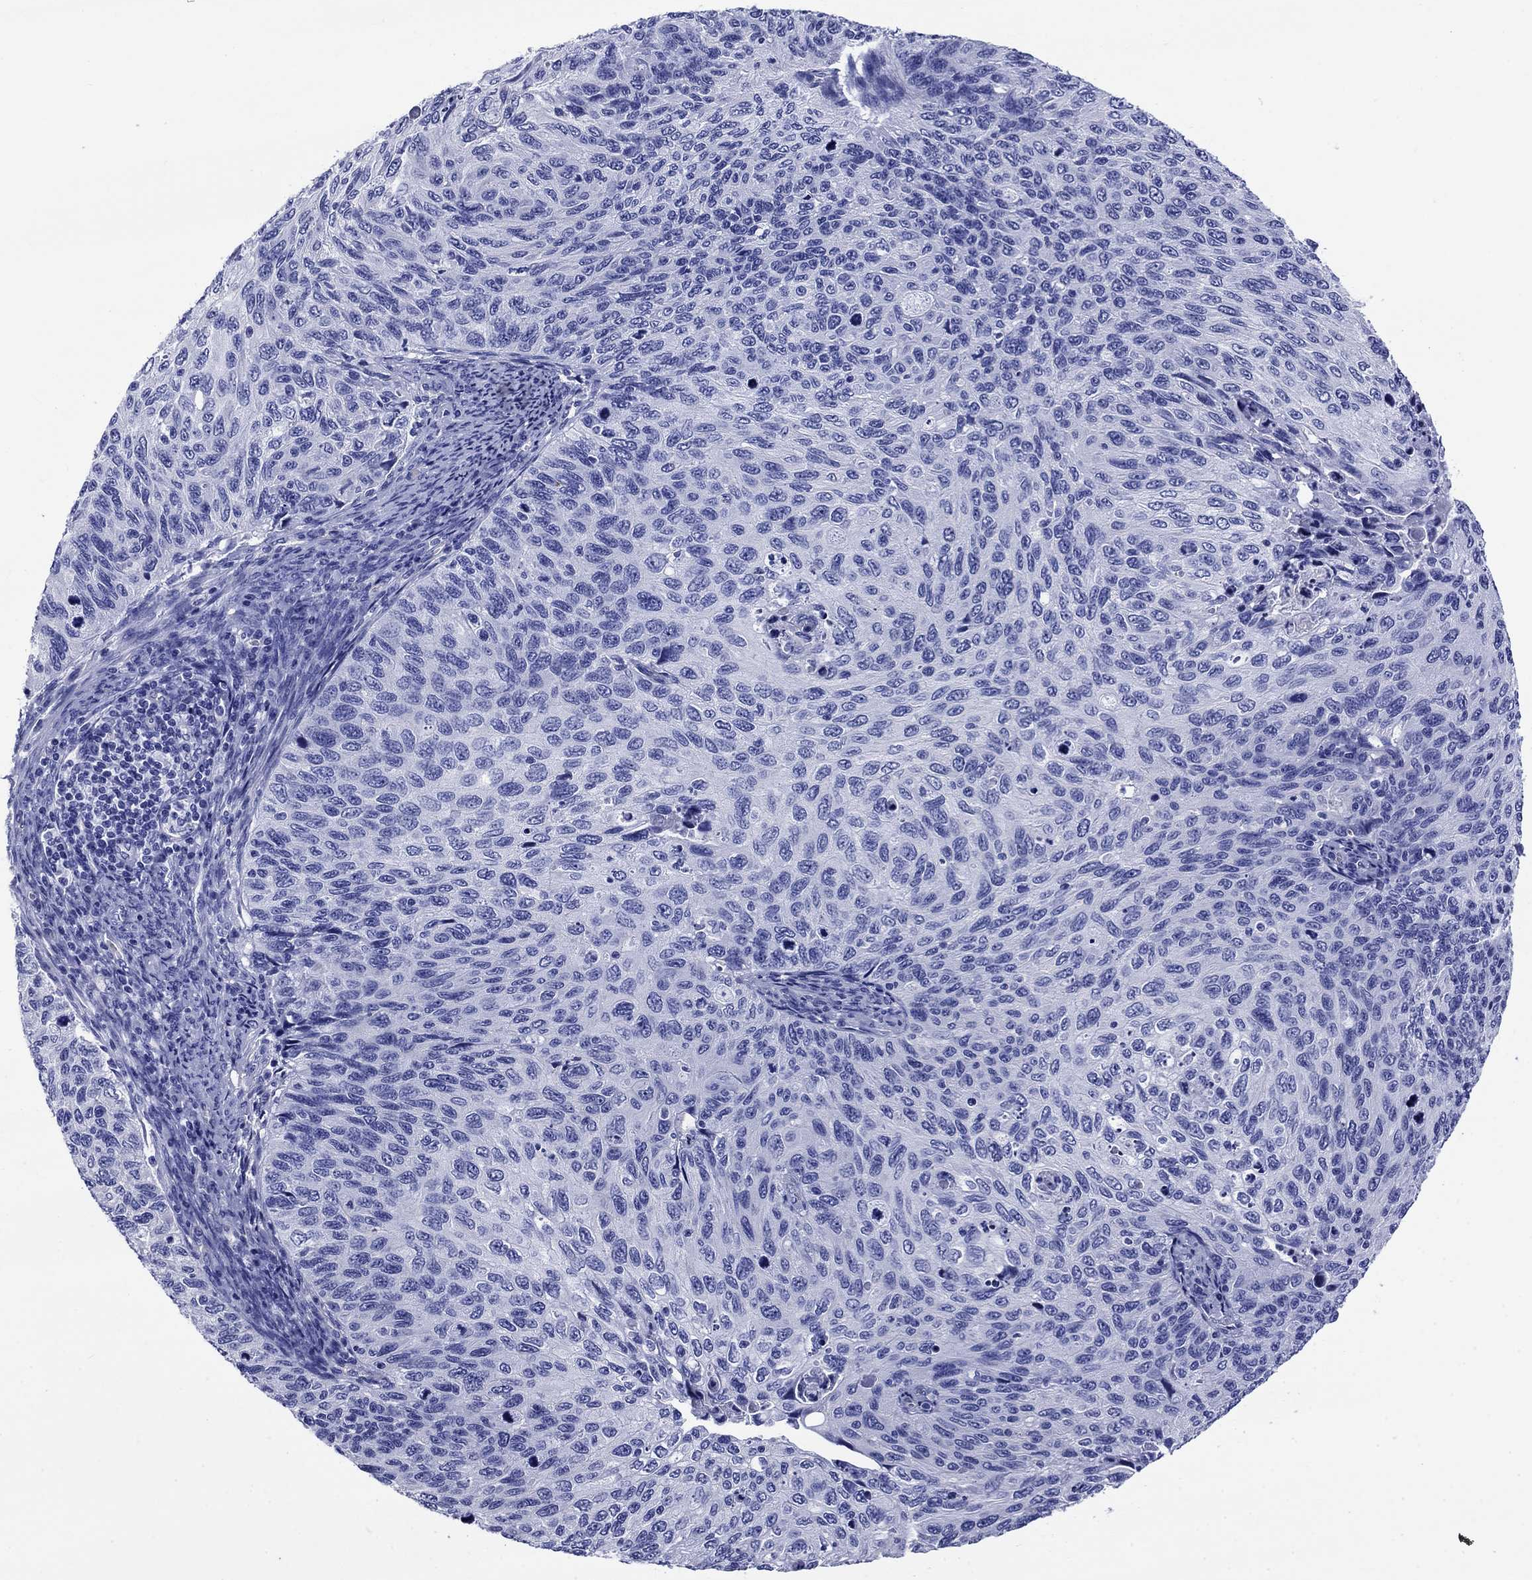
{"staining": {"intensity": "negative", "quantity": "none", "location": "none"}, "tissue": "cervical cancer", "cell_type": "Tumor cells", "image_type": "cancer", "snomed": [{"axis": "morphology", "description": "Squamous cell carcinoma, NOS"}, {"axis": "topography", "description": "Cervix"}], "caption": "An IHC histopathology image of cervical squamous cell carcinoma is shown. There is no staining in tumor cells of cervical squamous cell carcinoma.", "gene": "SLC1A2", "patient": {"sex": "female", "age": 70}}